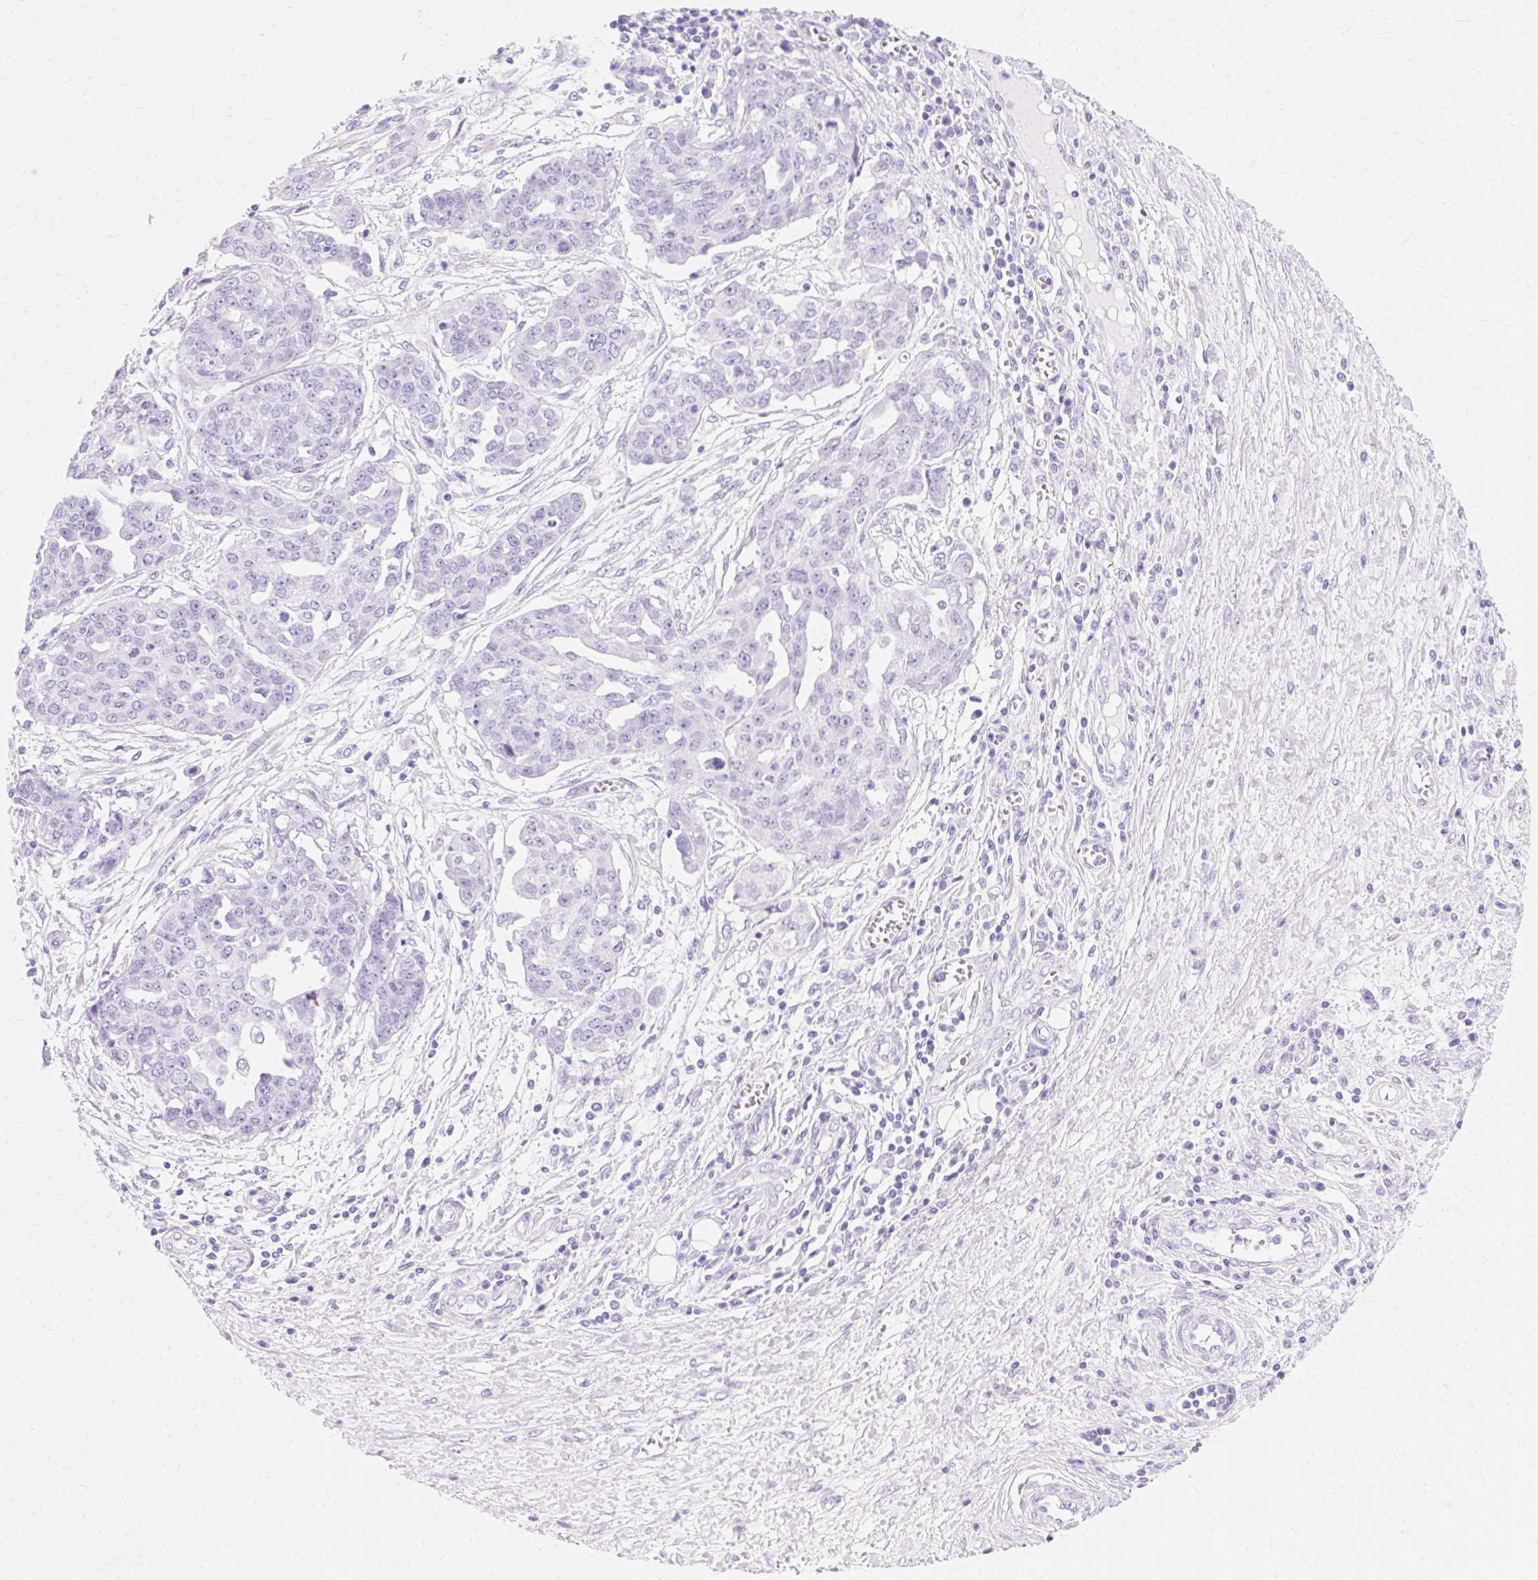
{"staining": {"intensity": "negative", "quantity": "none", "location": "none"}, "tissue": "ovarian cancer", "cell_type": "Tumor cells", "image_type": "cancer", "snomed": [{"axis": "morphology", "description": "Cystadenocarcinoma, serous, NOS"}, {"axis": "topography", "description": "Soft tissue"}, {"axis": "topography", "description": "Ovary"}], "caption": "Protein analysis of ovarian cancer (serous cystadenocarcinoma) reveals no significant positivity in tumor cells.", "gene": "MBP", "patient": {"sex": "female", "age": 57}}